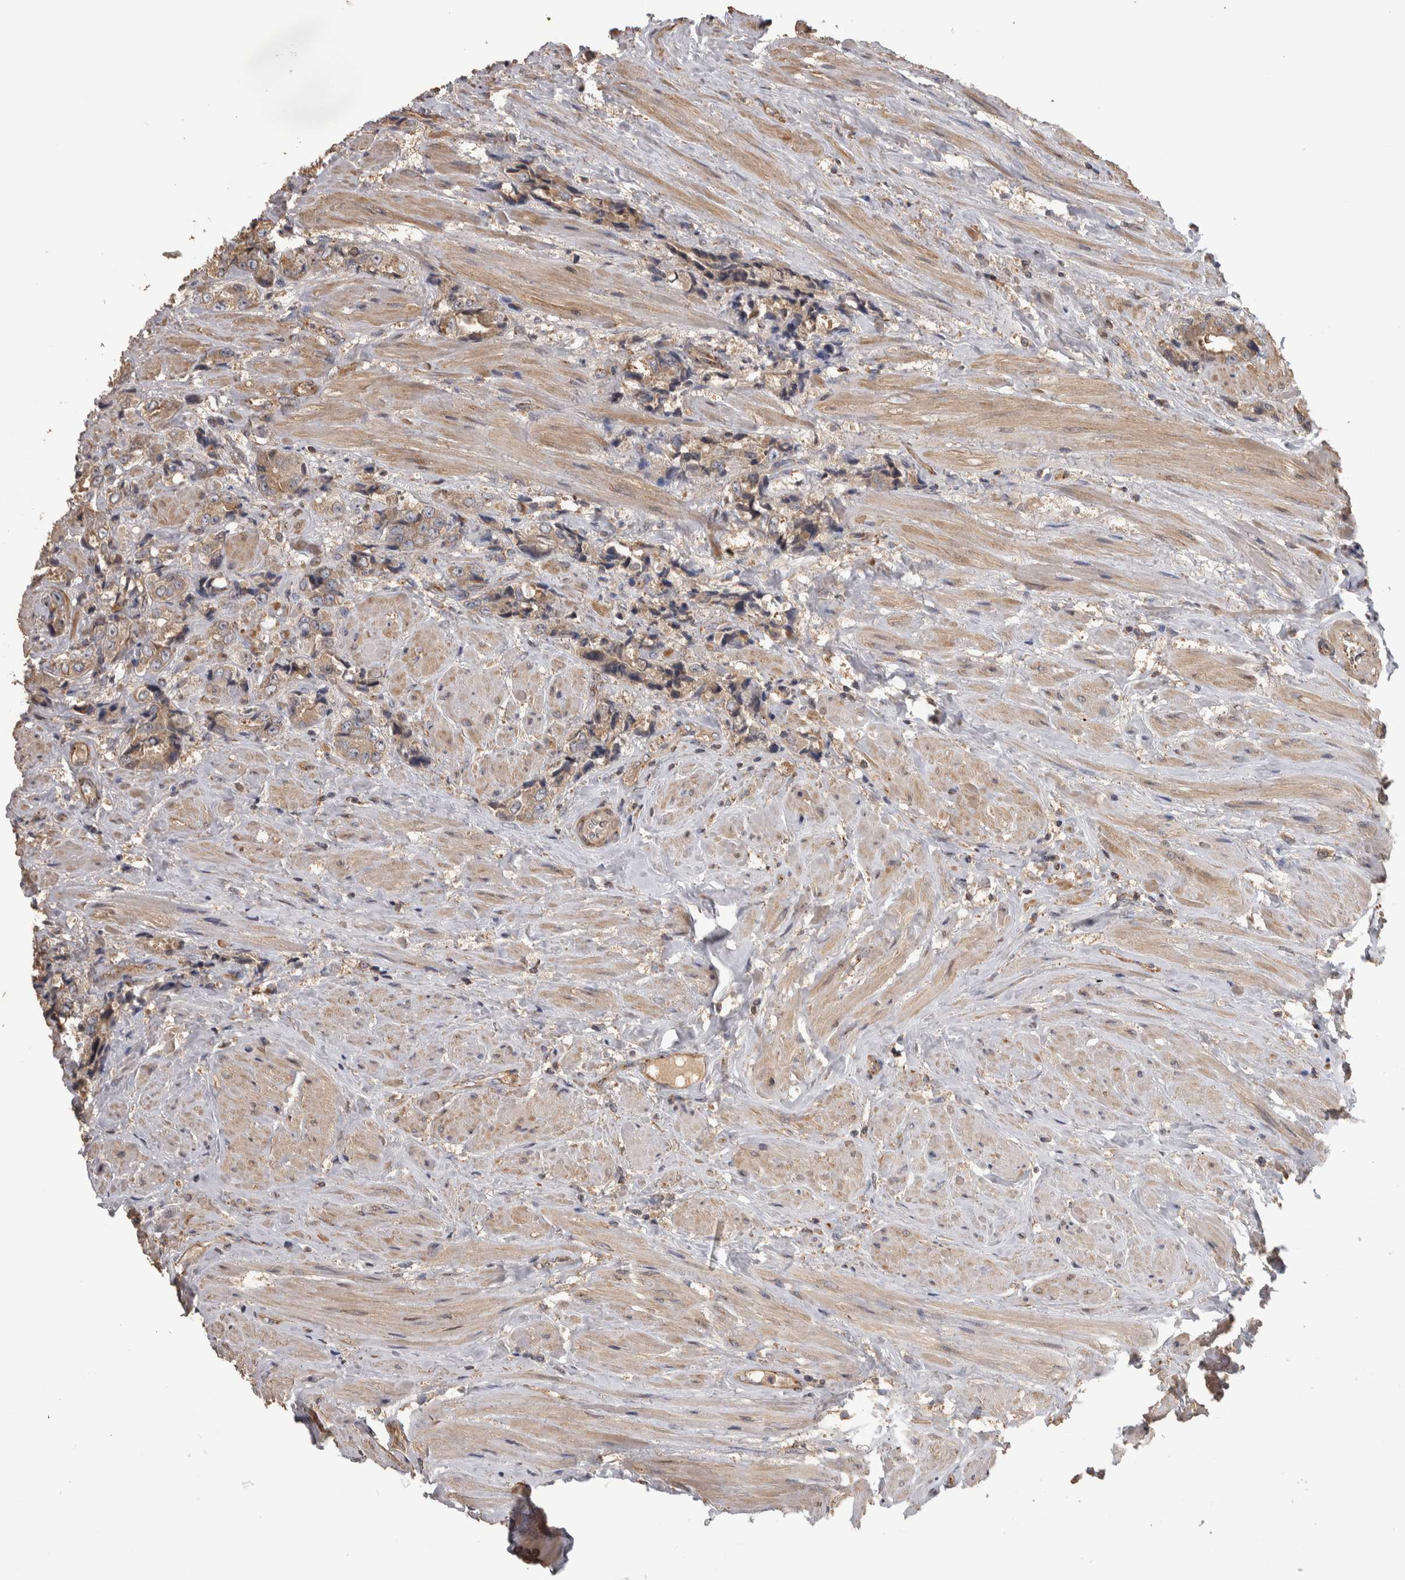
{"staining": {"intensity": "weak", "quantity": ">75%", "location": "cytoplasmic/membranous"}, "tissue": "prostate cancer", "cell_type": "Tumor cells", "image_type": "cancer", "snomed": [{"axis": "morphology", "description": "Adenocarcinoma, High grade"}, {"axis": "topography", "description": "Prostate"}], "caption": "Prostate adenocarcinoma (high-grade) stained with a brown dye exhibits weak cytoplasmic/membranous positive expression in approximately >75% of tumor cells.", "gene": "IFRD1", "patient": {"sex": "male", "age": 61}}